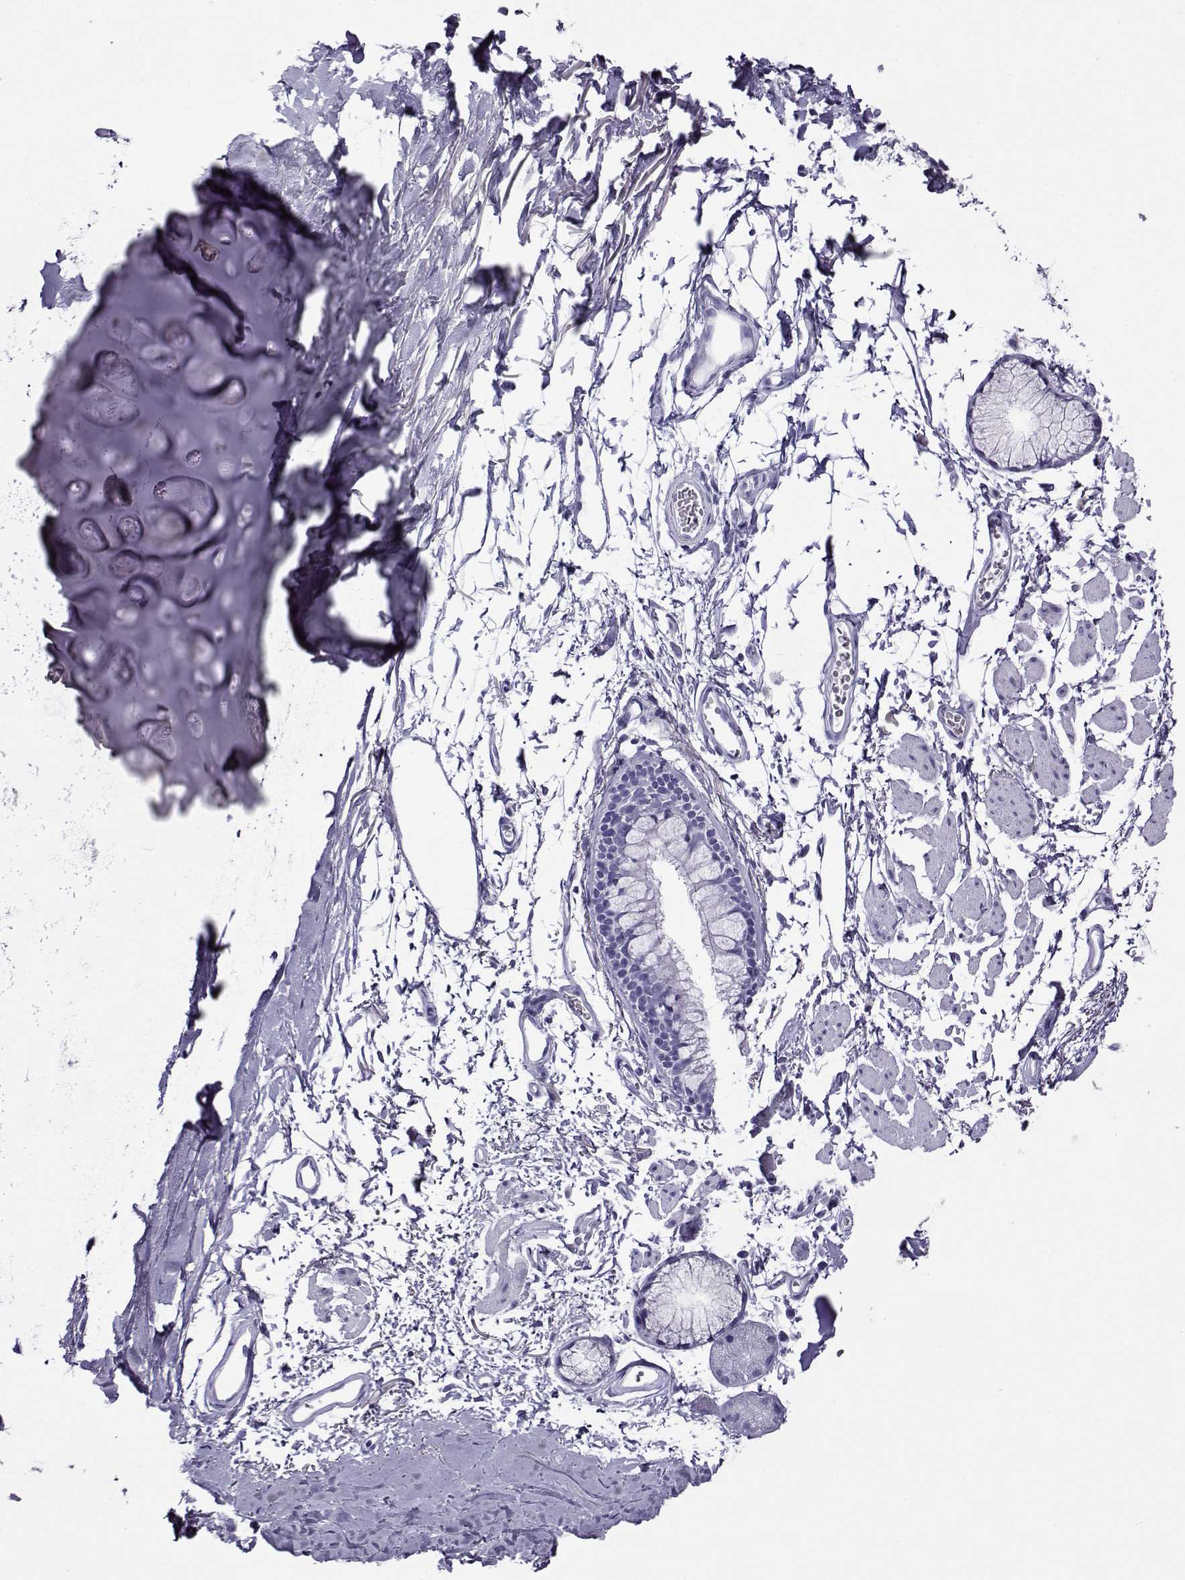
{"staining": {"intensity": "negative", "quantity": "none", "location": "none"}, "tissue": "adipose tissue", "cell_type": "Adipocytes", "image_type": "normal", "snomed": [{"axis": "morphology", "description": "Normal tissue, NOS"}, {"axis": "topography", "description": "Cartilage tissue"}, {"axis": "topography", "description": "Bronchus"}], "caption": "A photomicrograph of human adipose tissue is negative for staining in adipocytes. (DAB immunohistochemistry visualized using brightfield microscopy, high magnification).", "gene": "CRYBB1", "patient": {"sex": "female", "age": 79}}